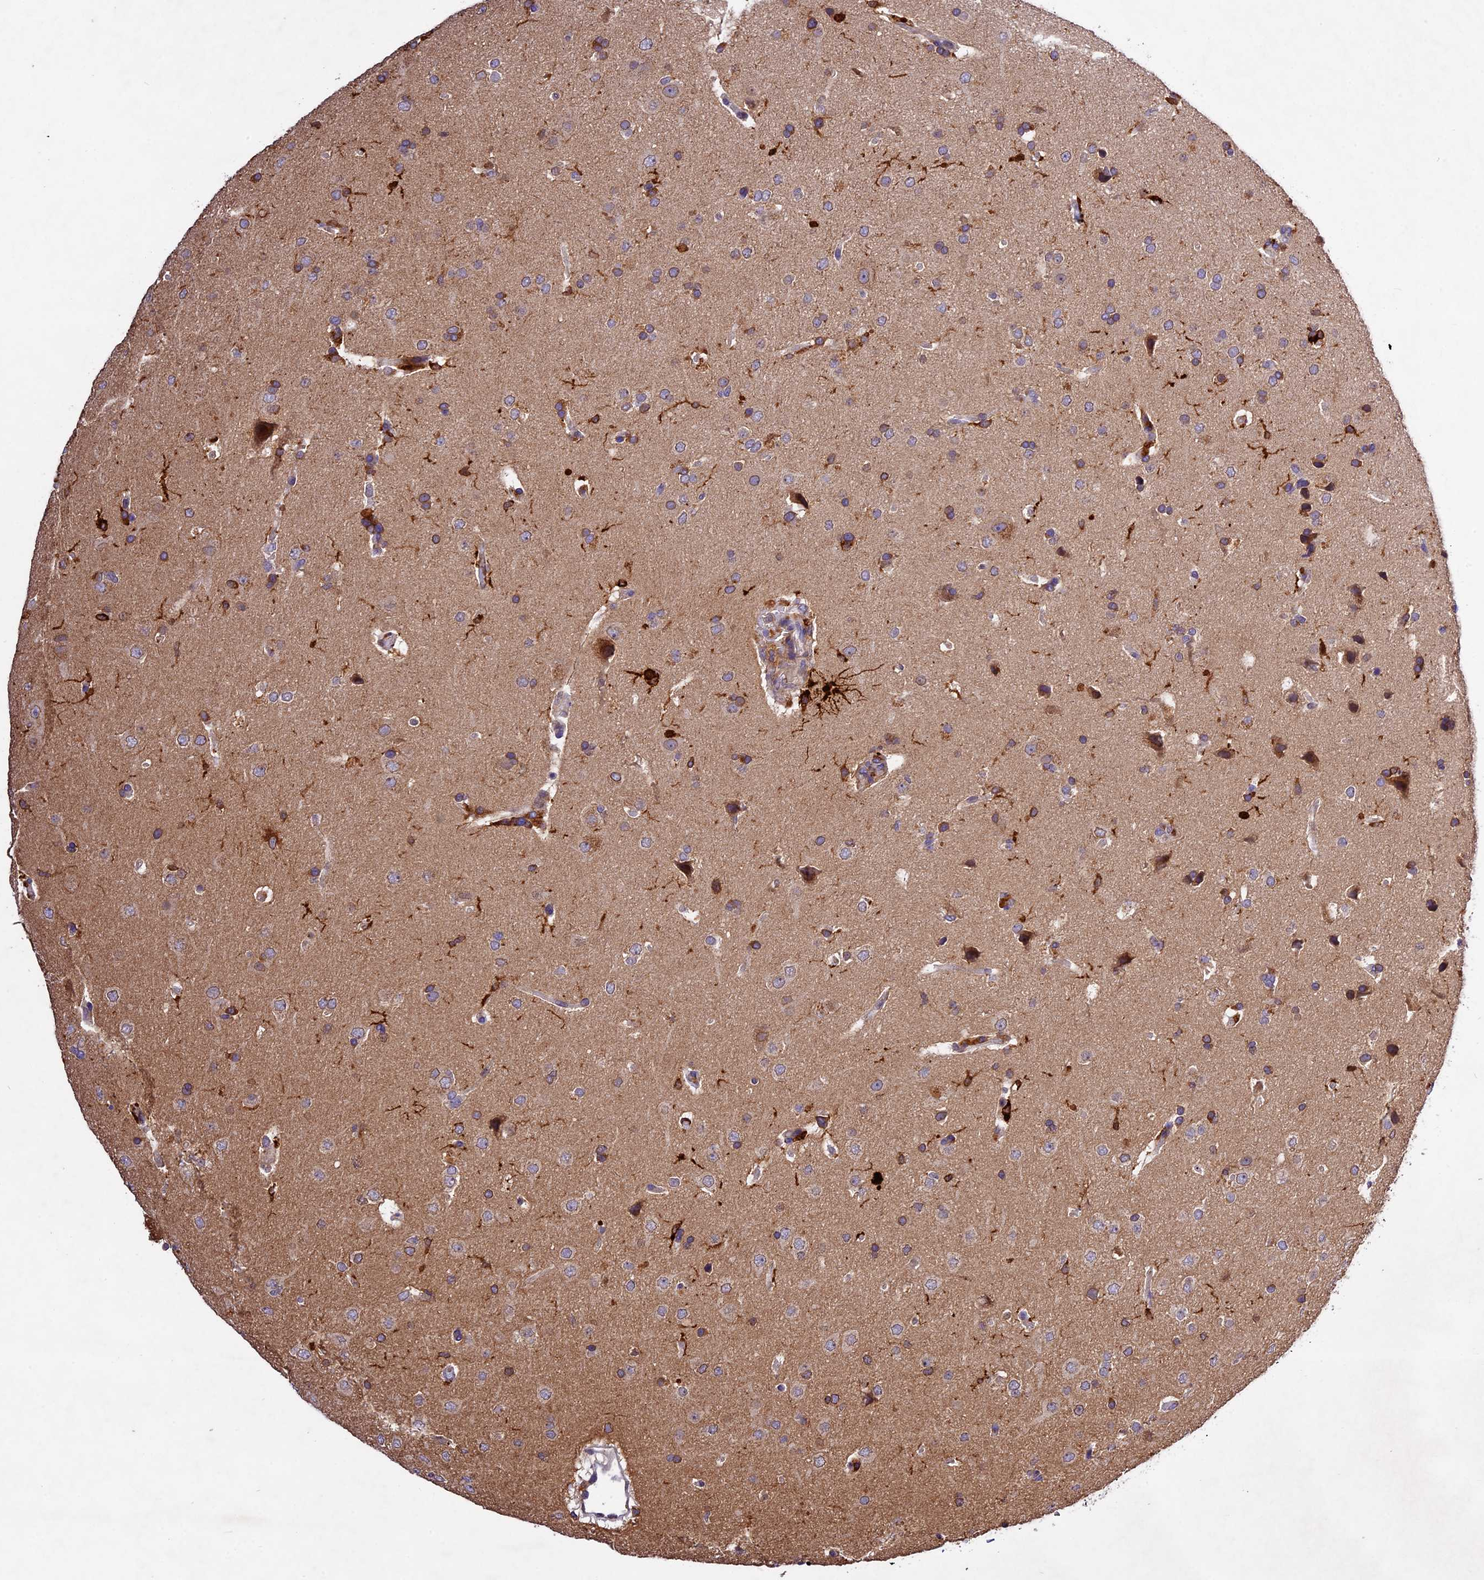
{"staining": {"intensity": "moderate", "quantity": "<25%", "location": "cytoplasmic/membranous"}, "tissue": "glioma", "cell_type": "Tumor cells", "image_type": "cancer", "snomed": [{"axis": "morphology", "description": "Glioma, malignant, High grade"}, {"axis": "topography", "description": "Brain"}], "caption": "A photomicrograph of glioma stained for a protein displays moderate cytoplasmic/membranous brown staining in tumor cells.", "gene": "CILP2", "patient": {"sex": "male", "age": 72}}